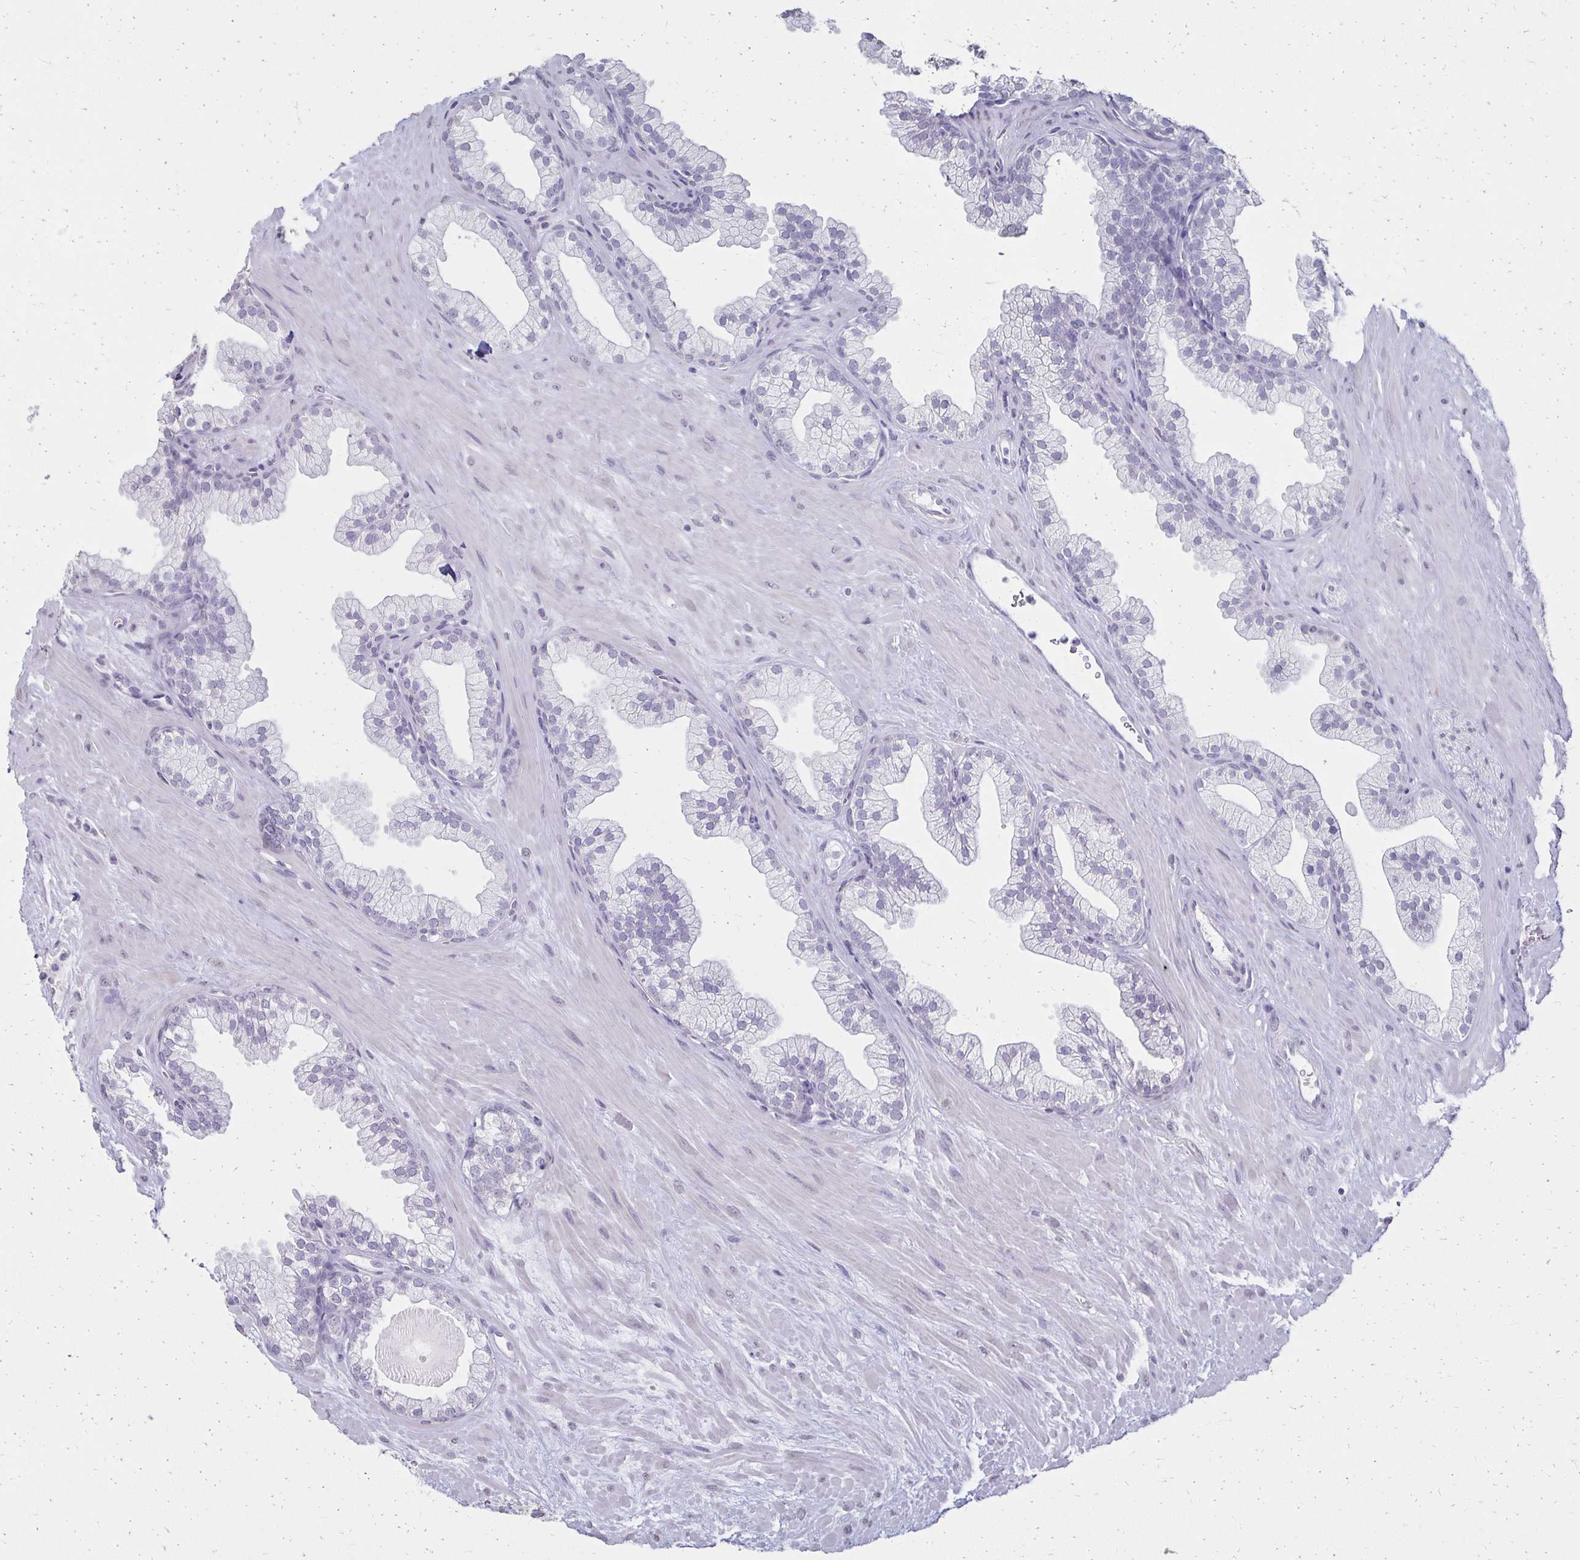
{"staining": {"intensity": "negative", "quantity": "none", "location": "none"}, "tissue": "prostate", "cell_type": "Glandular cells", "image_type": "normal", "snomed": [{"axis": "morphology", "description": "Normal tissue, NOS"}, {"axis": "topography", "description": "Prostate"}, {"axis": "topography", "description": "Peripheral nerve tissue"}], "caption": "The photomicrograph demonstrates no significant staining in glandular cells of prostate.", "gene": "TOMM34", "patient": {"sex": "male", "age": 61}}